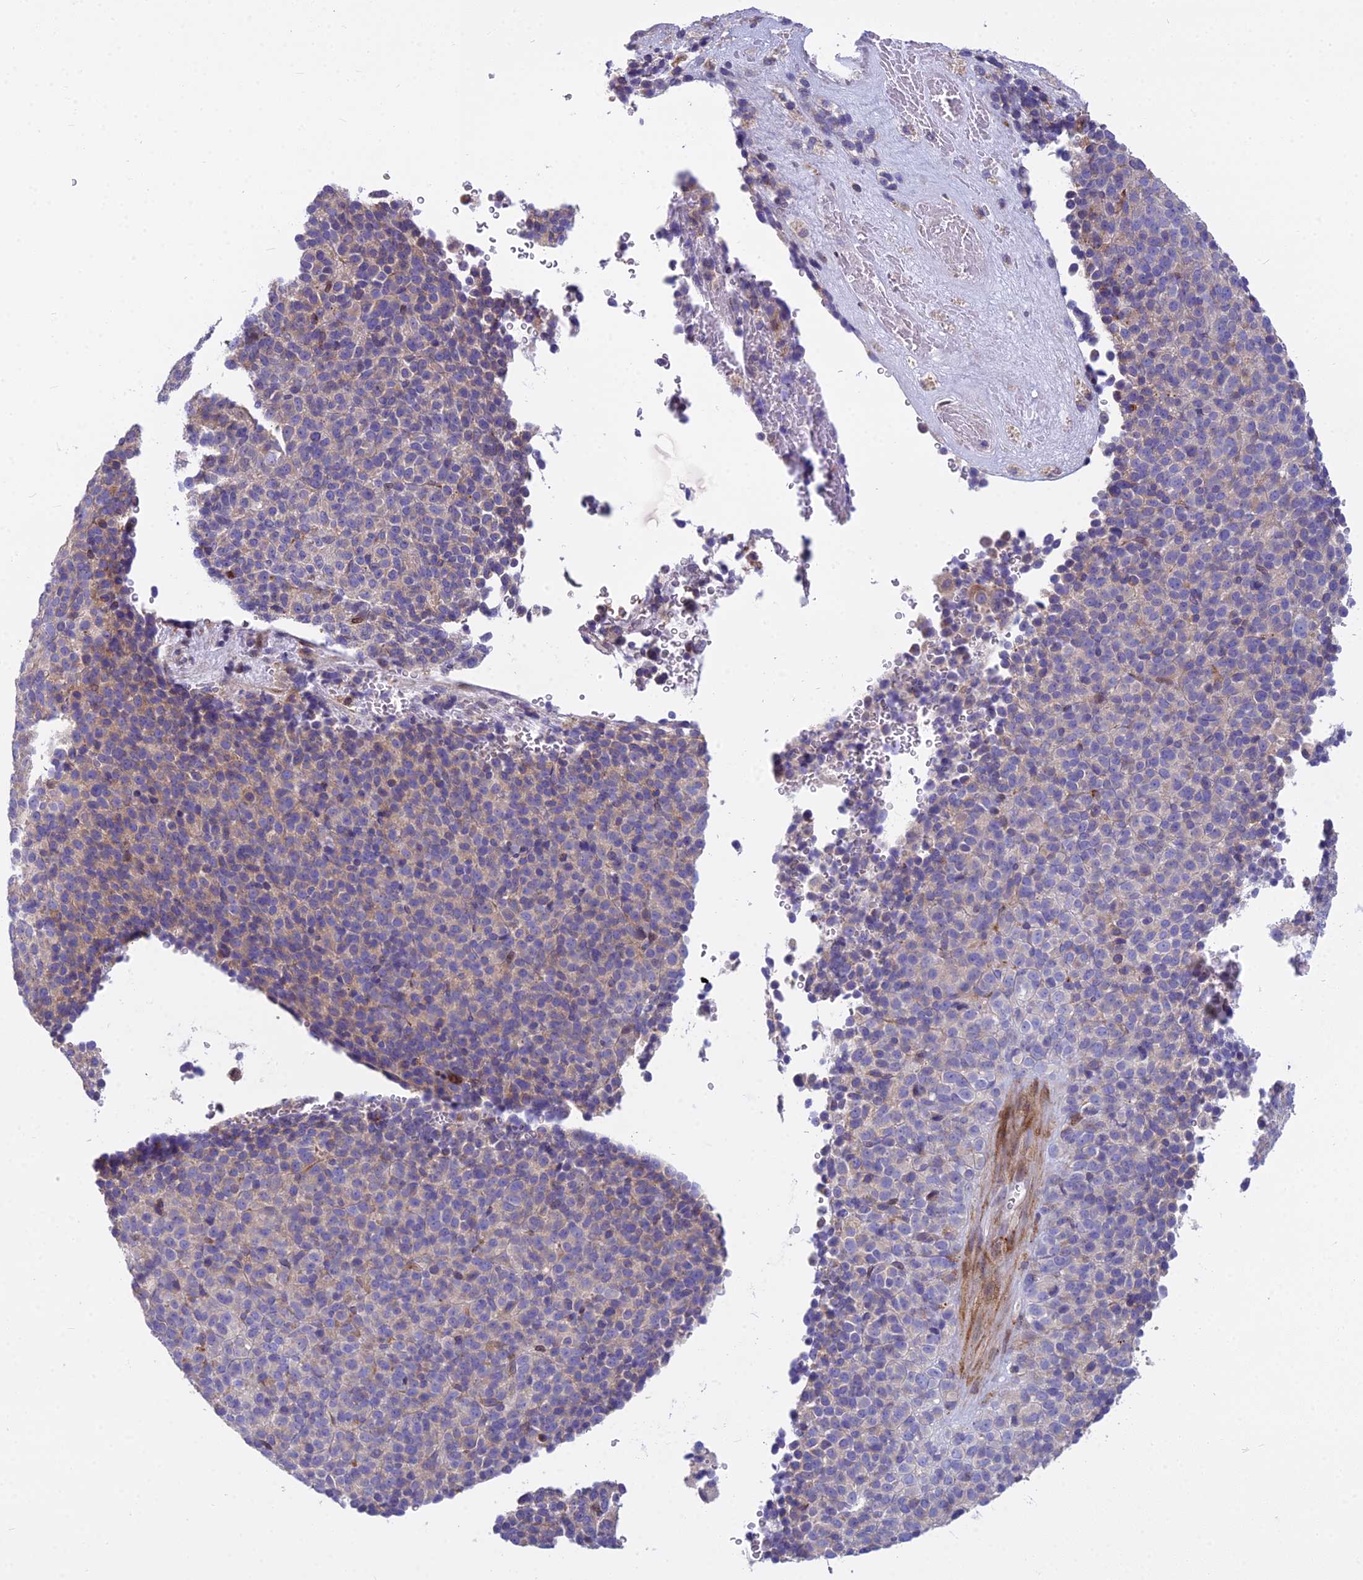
{"staining": {"intensity": "negative", "quantity": "none", "location": "none"}, "tissue": "melanoma", "cell_type": "Tumor cells", "image_type": "cancer", "snomed": [{"axis": "morphology", "description": "Malignant melanoma, Metastatic site"}, {"axis": "topography", "description": "Brain"}], "caption": "The histopathology image shows no staining of tumor cells in melanoma.", "gene": "PCDHB14", "patient": {"sex": "female", "age": 56}}